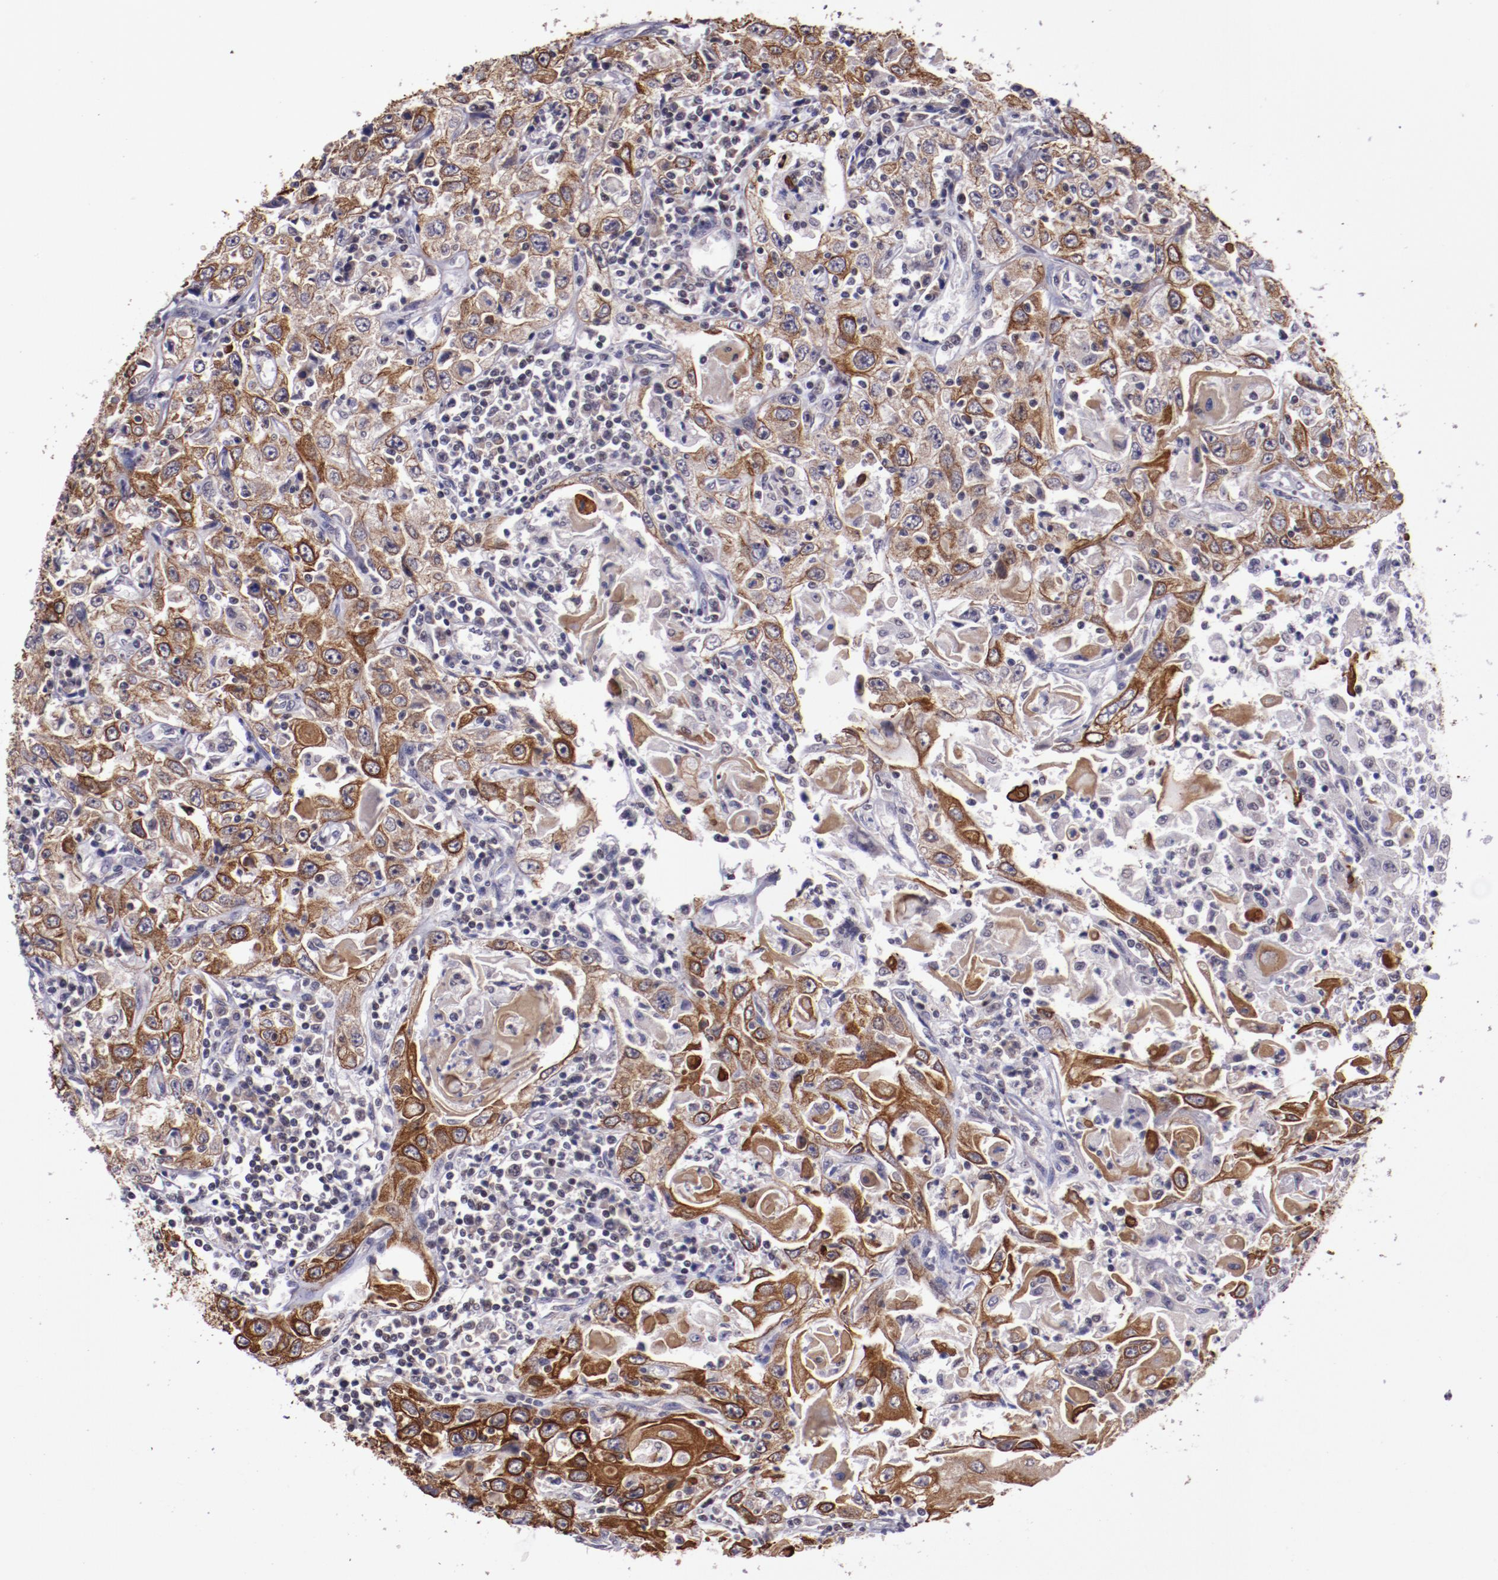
{"staining": {"intensity": "moderate", "quantity": "25%-75%", "location": "cytoplasmic/membranous"}, "tissue": "head and neck cancer", "cell_type": "Tumor cells", "image_type": "cancer", "snomed": [{"axis": "morphology", "description": "Squamous cell carcinoma, NOS"}, {"axis": "topography", "description": "Oral tissue"}, {"axis": "topography", "description": "Head-Neck"}], "caption": "The immunohistochemical stain shows moderate cytoplasmic/membranous staining in tumor cells of head and neck cancer tissue. (DAB (3,3'-diaminobenzidine) IHC with brightfield microscopy, high magnification).", "gene": "ELF1", "patient": {"sex": "female", "age": 76}}